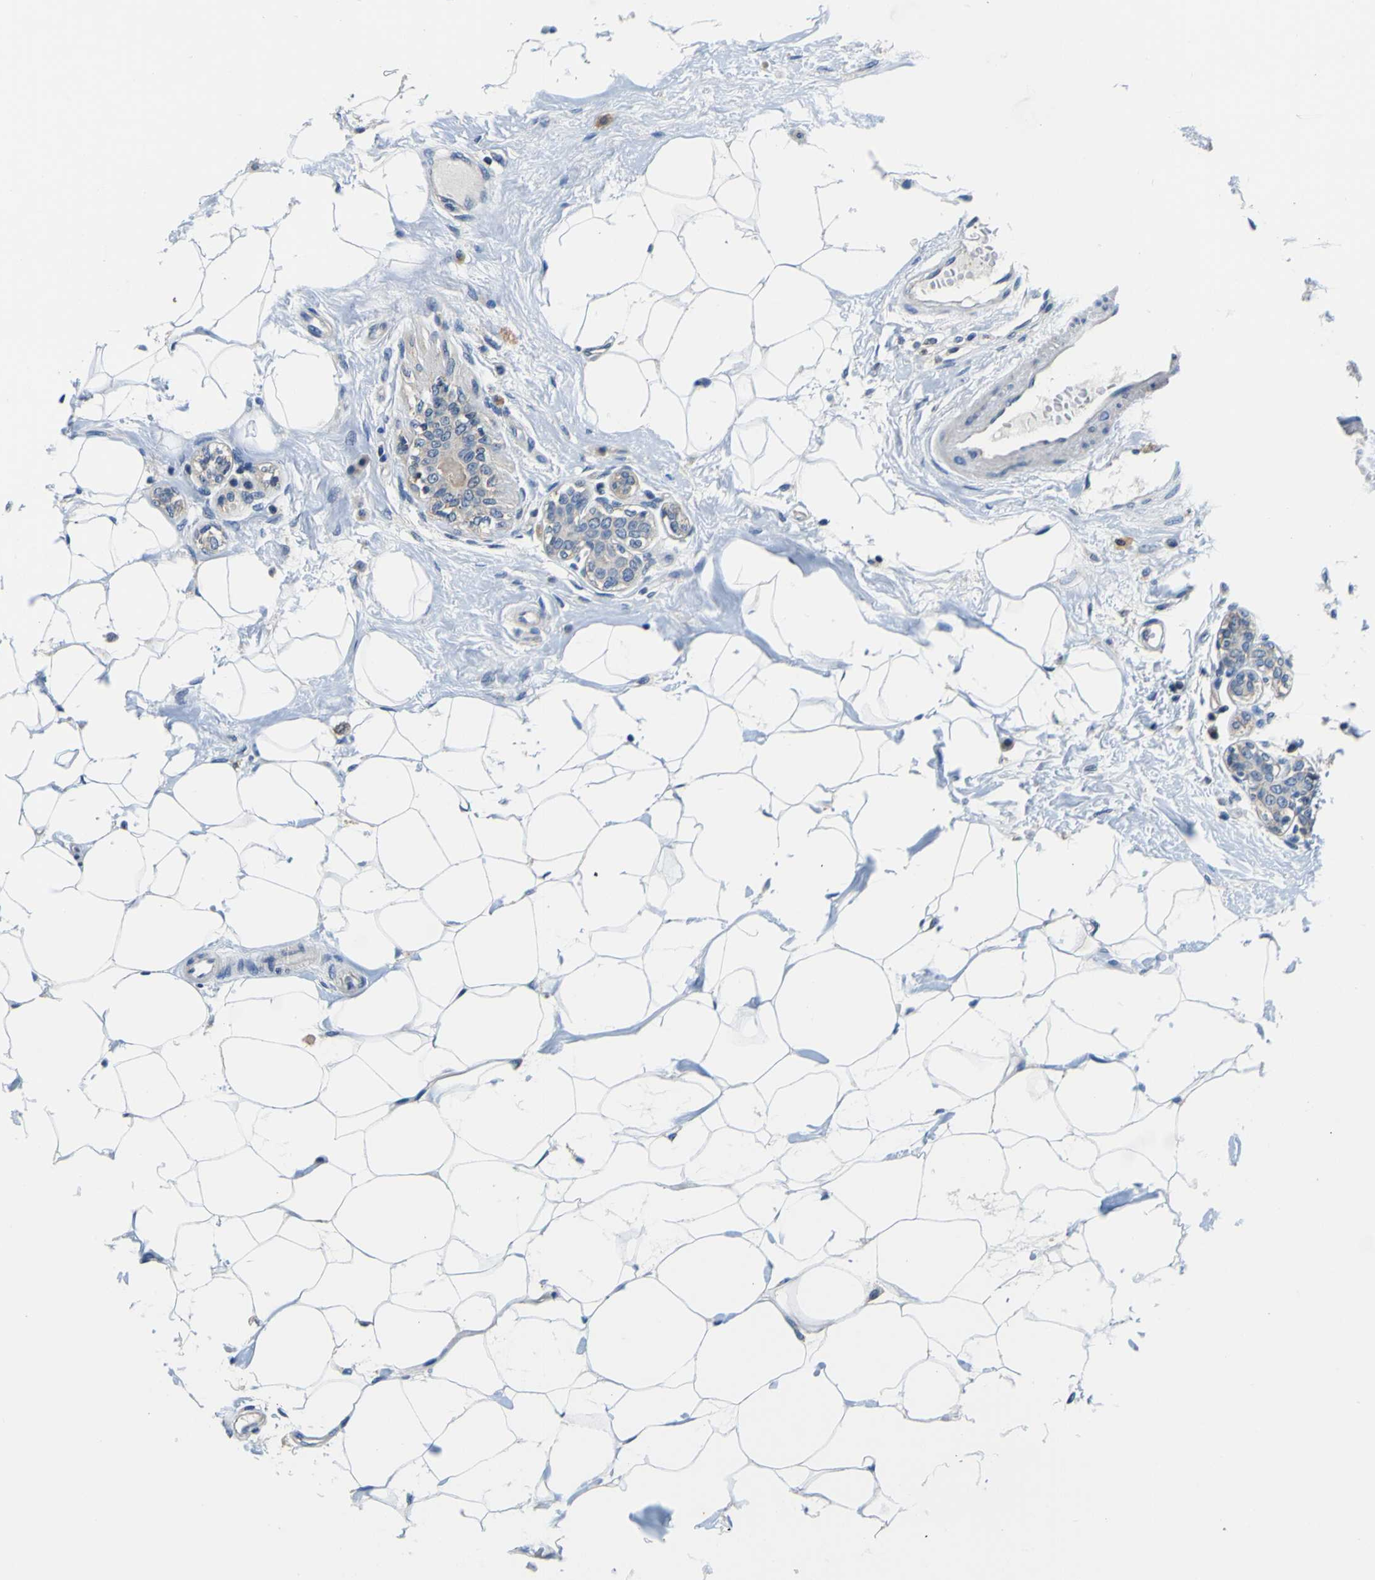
{"staining": {"intensity": "weak", "quantity": ">75%", "location": "cytoplasmic/membranous"}, "tissue": "breast cancer", "cell_type": "Tumor cells", "image_type": "cancer", "snomed": [{"axis": "morphology", "description": "Normal tissue, NOS"}, {"axis": "morphology", "description": "Duct carcinoma"}, {"axis": "topography", "description": "Breast"}], "caption": "IHC of breast cancer reveals low levels of weak cytoplasmic/membranous staining in about >75% of tumor cells.", "gene": "TNIK", "patient": {"sex": "female", "age": 39}}